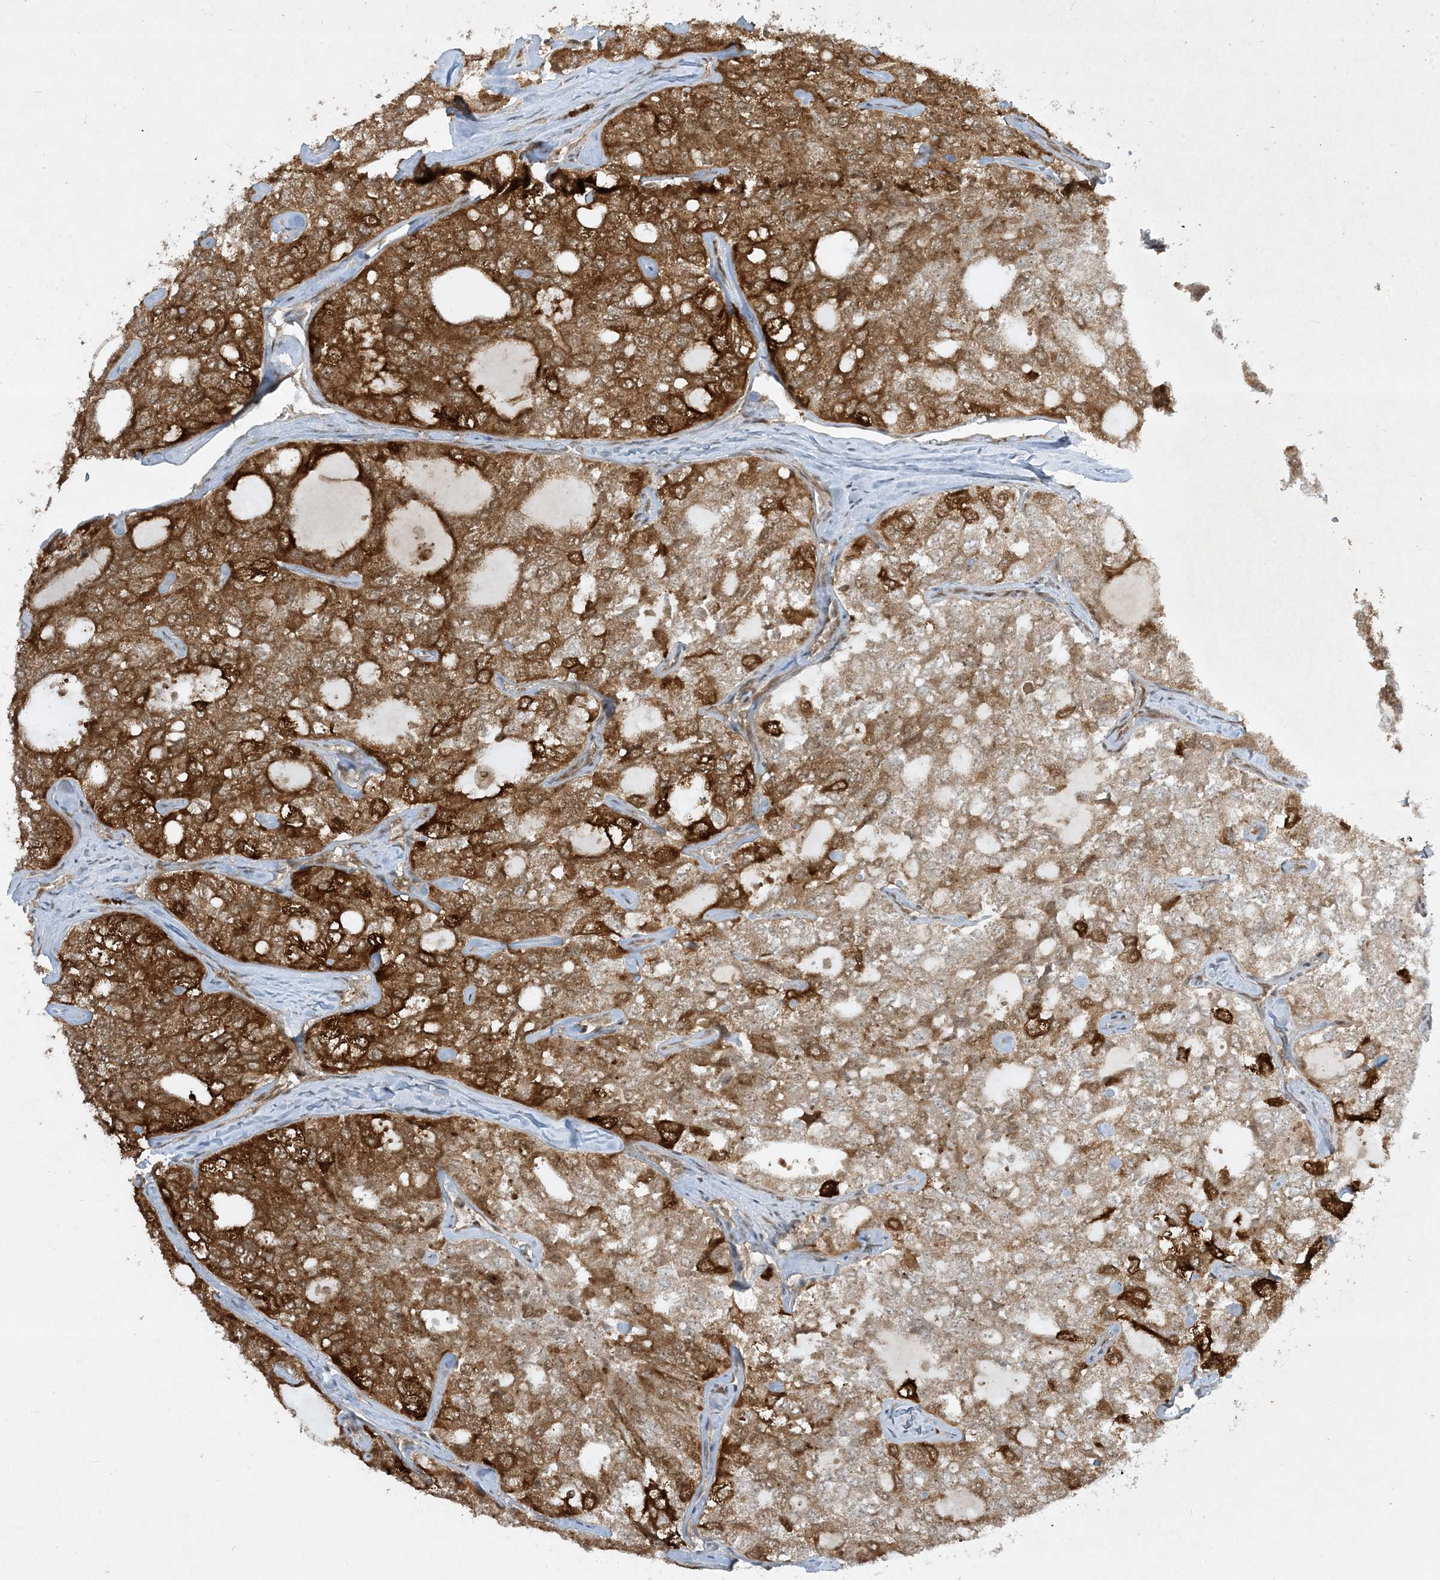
{"staining": {"intensity": "strong", "quantity": ">75%", "location": "cytoplasmic/membranous"}, "tissue": "thyroid cancer", "cell_type": "Tumor cells", "image_type": "cancer", "snomed": [{"axis": "morphology", "description": "Follicular adenoma carcinoma, NOS"}, {"axis": "topography", "description": "Thyroid gland"}], "caption": "Immunohistochemical staining of human thyroid cancer (follicular adenoma carcinoma) shows high levels of strong cytoplasmic/membranous protein expression in approximately >75% of tumor cells. The staining was performed using DAB, with brown indicating positive protein expression. Nuclei are stained blue with hematoxylin.", "gene": "CERT1", "patient": {"sex": "male", "age": 75}}